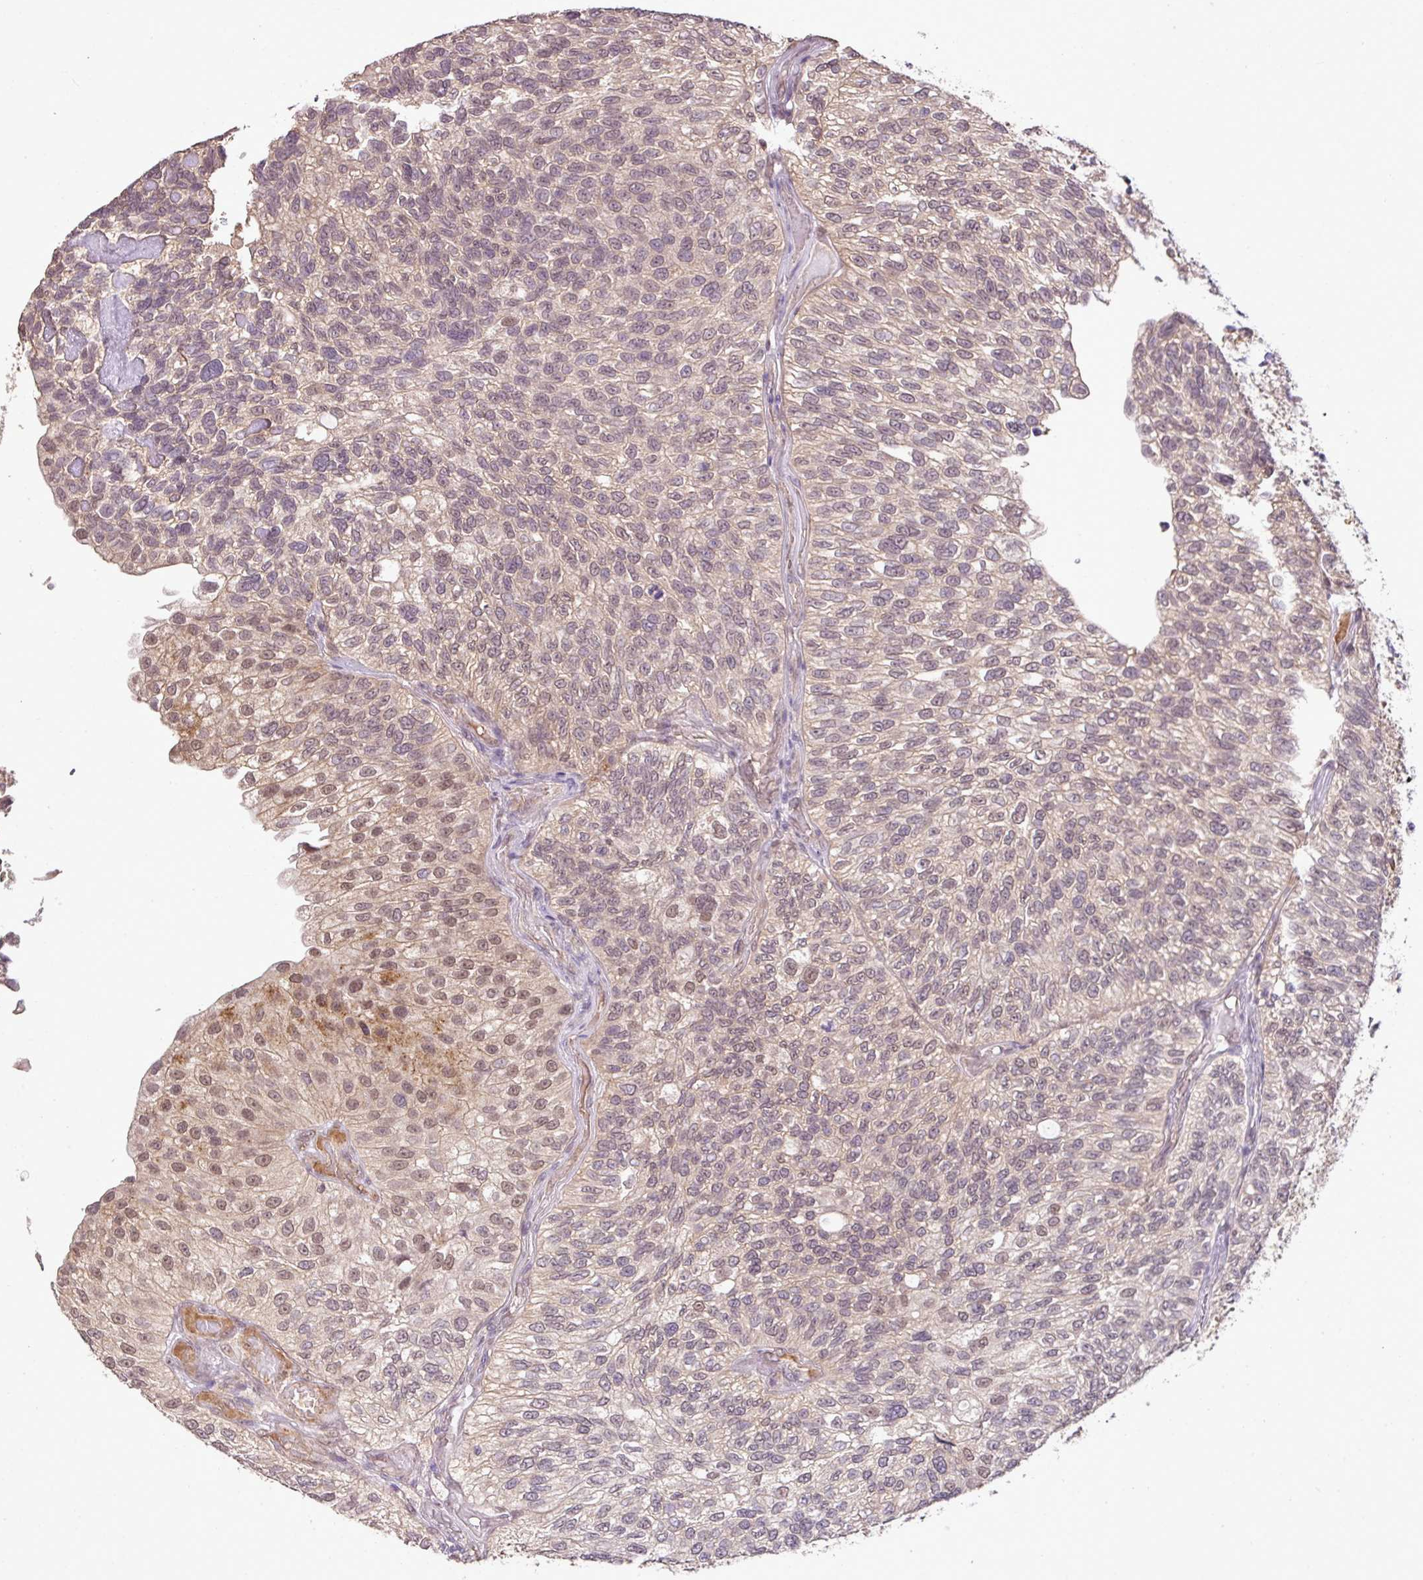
{"staining": {"intensity": "weak", "quantity": "25%-75%", "location": "nuclear"}, "tissue": "urothelial cancer", "cell_type": "Tumor cells", "image_type": "cancer", "snomed": [{"axis": "morphology", "description": "Urothelial carcinoma, NOS"}, {"axis": "topography", "description": "Urinary bladder"}], "caption": "This image displays urothelial cancer stained with immunohistochemistry to label a protein in brown. The nuclear of tumor cells show weak positivity for the protein. Nuclei are counter-stained blue.", "gene": "DNAAF4", "patient": {"sex": "male", "age": 87}}